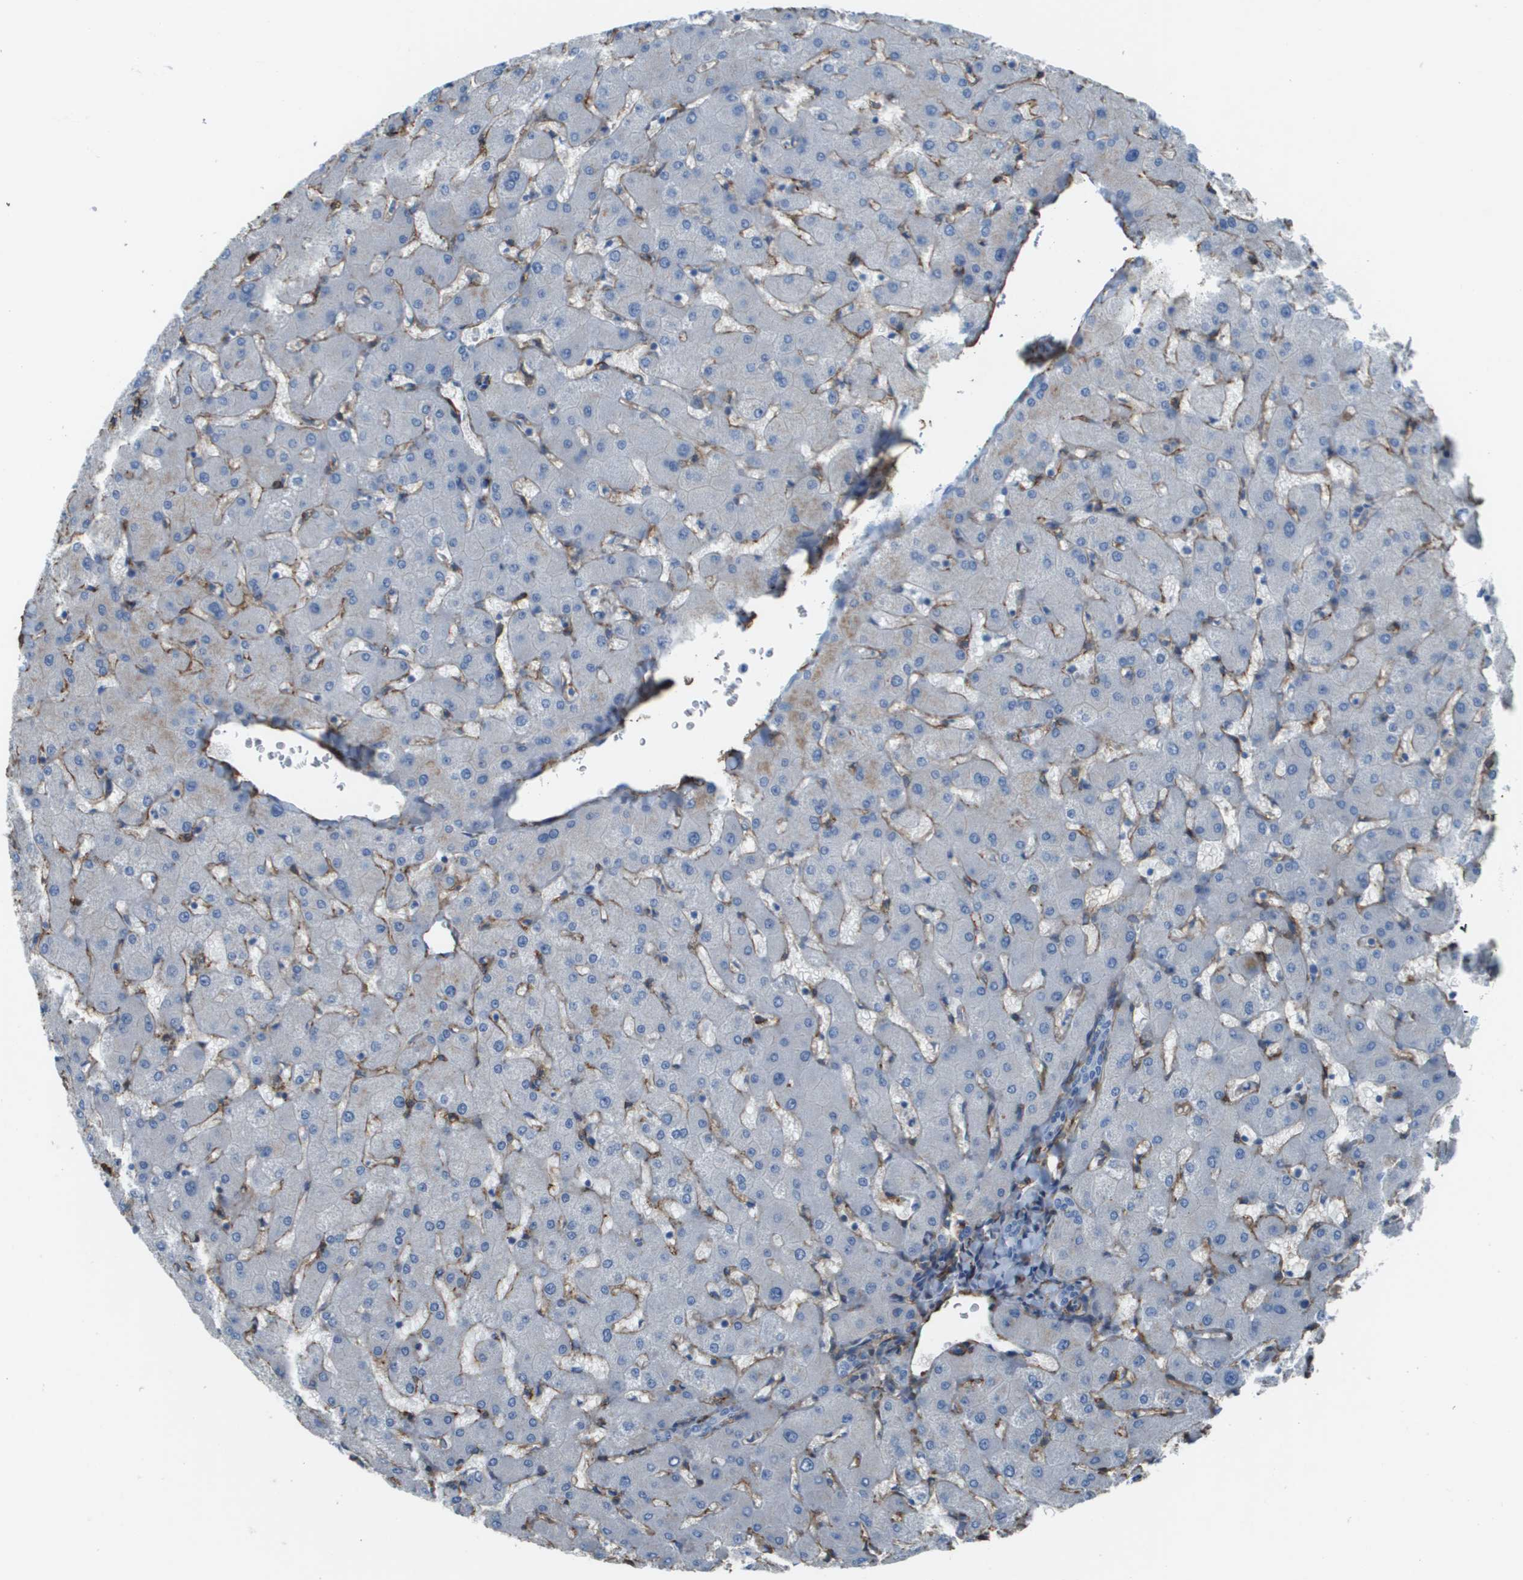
{"staining": {"intensity": "negative", "quantity": "none", "location": "none"}, "tissue": "liver", "cell_type": "Cholangiocytes", "image_type": "normal", "snomed": [{"axis": "morphology", "description": "Normal tissue, NOS"}, {"axis": "topography", "description": "Liver"}], "caption": "Micrograph shows no significant protein staining in cholangiocytes of normal liver. (DAB (3,3'-diaminobenzidine) immunohistochemistry with hematoxylin counter stain).", "gene": "ZBTB43", "patient": {"sex": "female", "age": 63}}